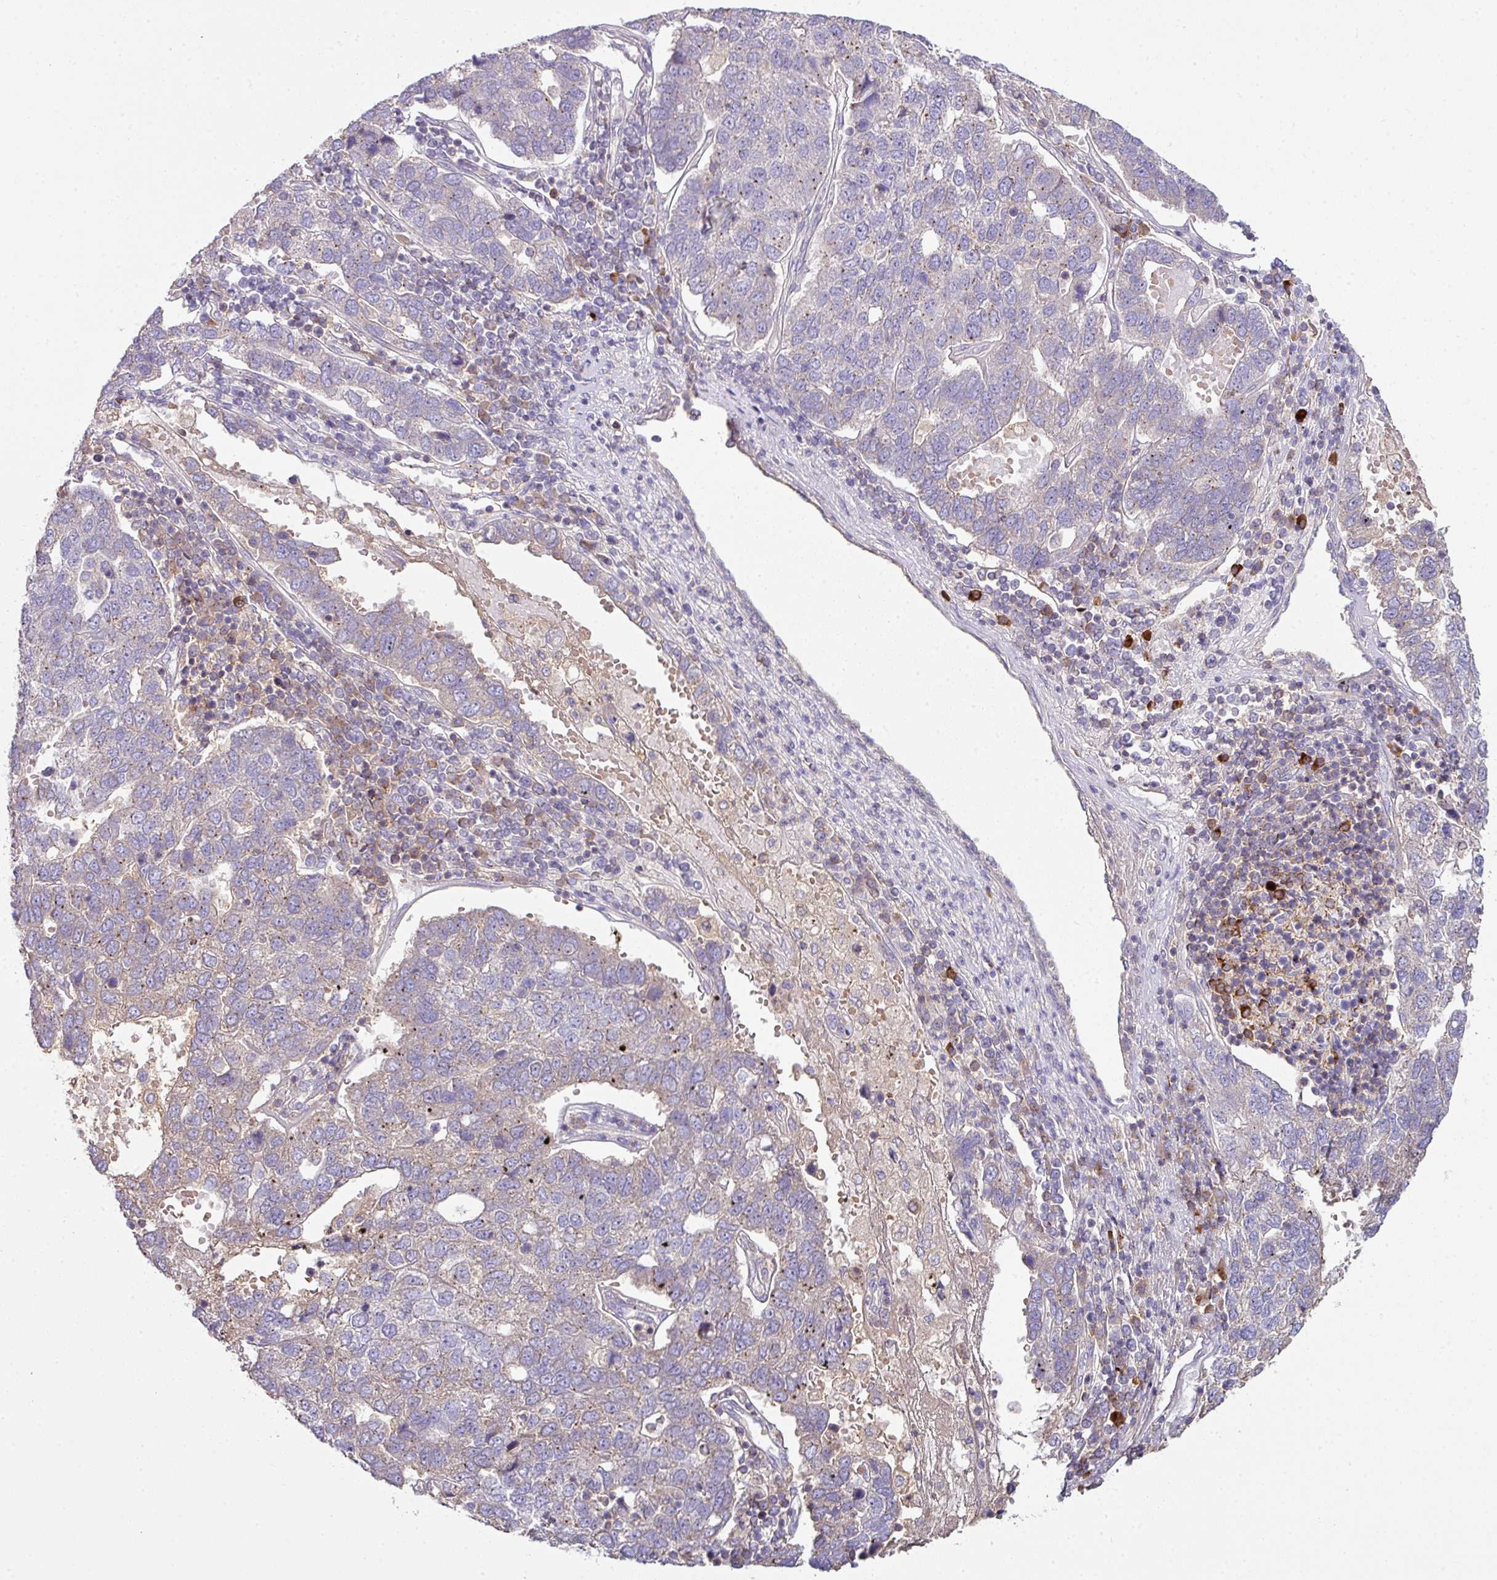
{"staining": {"intensity": "weak", "quantity": "25%-75%", "location": "cytoplasmic/membranous"}, "tissue": "pancreatic cancer", "cell_type": "Tumor cells", "image_type": "cancer", "snomed": [{"axis": "morphology", "description": "Adenocarcinoma, NOS"}, {"axis": "topography", "description": "Pancreas"}], "caption": "This image shows immunohistochemistry staining of human adenocarcinoma (pancreatic), with low weak cytoplasmic/membranous positivity in approximately 25%-75% of tumor cells.", "gene": "SLAMF6", "patient": {"sex": "female", "age": 61}}